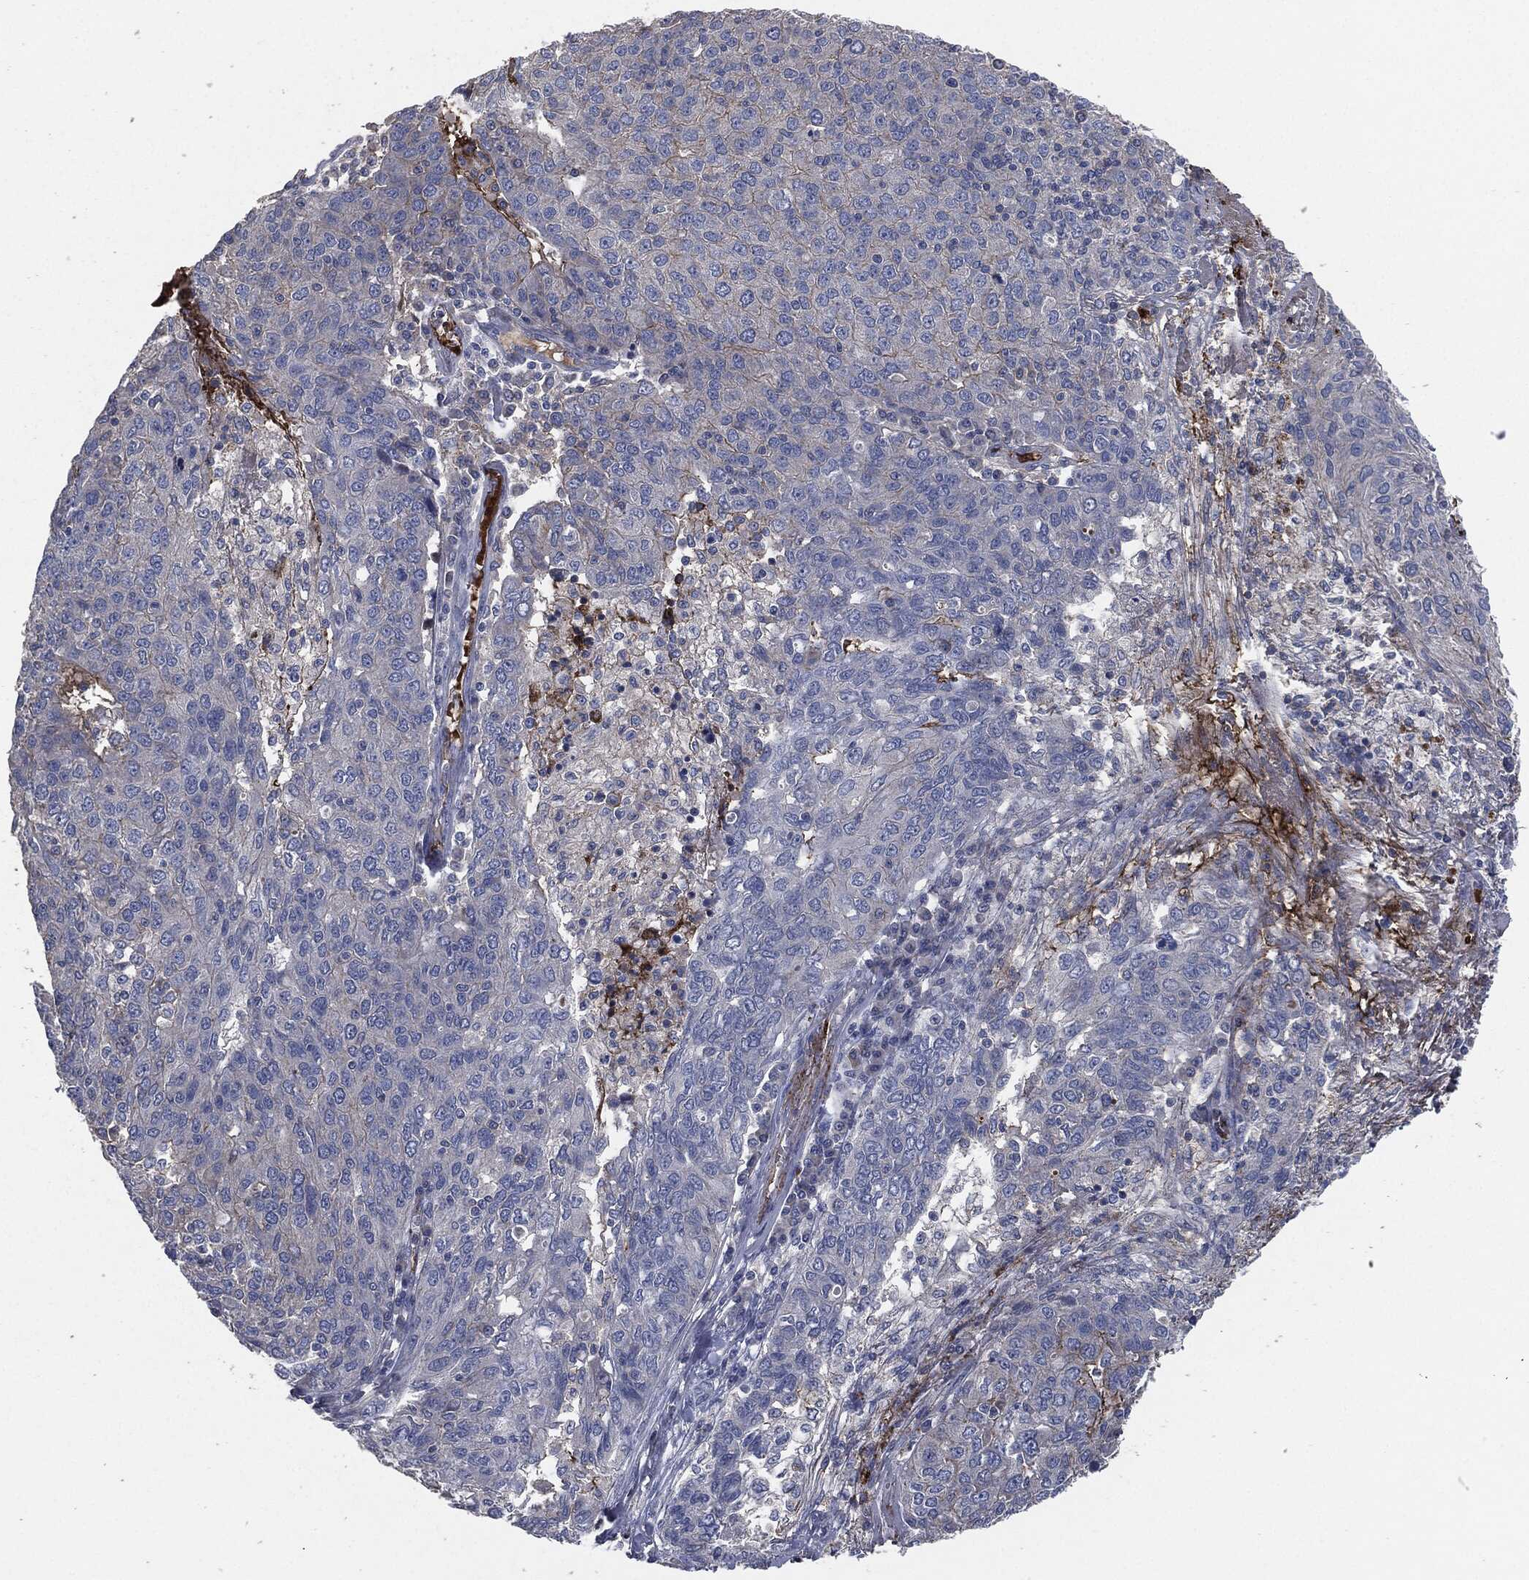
{"staining": {"intensity": "negative", "quantity": "none", "location": "none"}, "tissue": "ovarian cancer", "cell_type": "Tumor cells", "image_type": "cancer", "snomed": [{"axis": "morphology", "description": "Carcinoma, endometroid"}, {"axis": "topography", "description": "Ovary"}], "caption": "This is an IHC photomicrograph of ovarian cancer. There is no staining in tumor cells.", "gene": "APOB", "patient": {"sex": "female", "age": 50}}